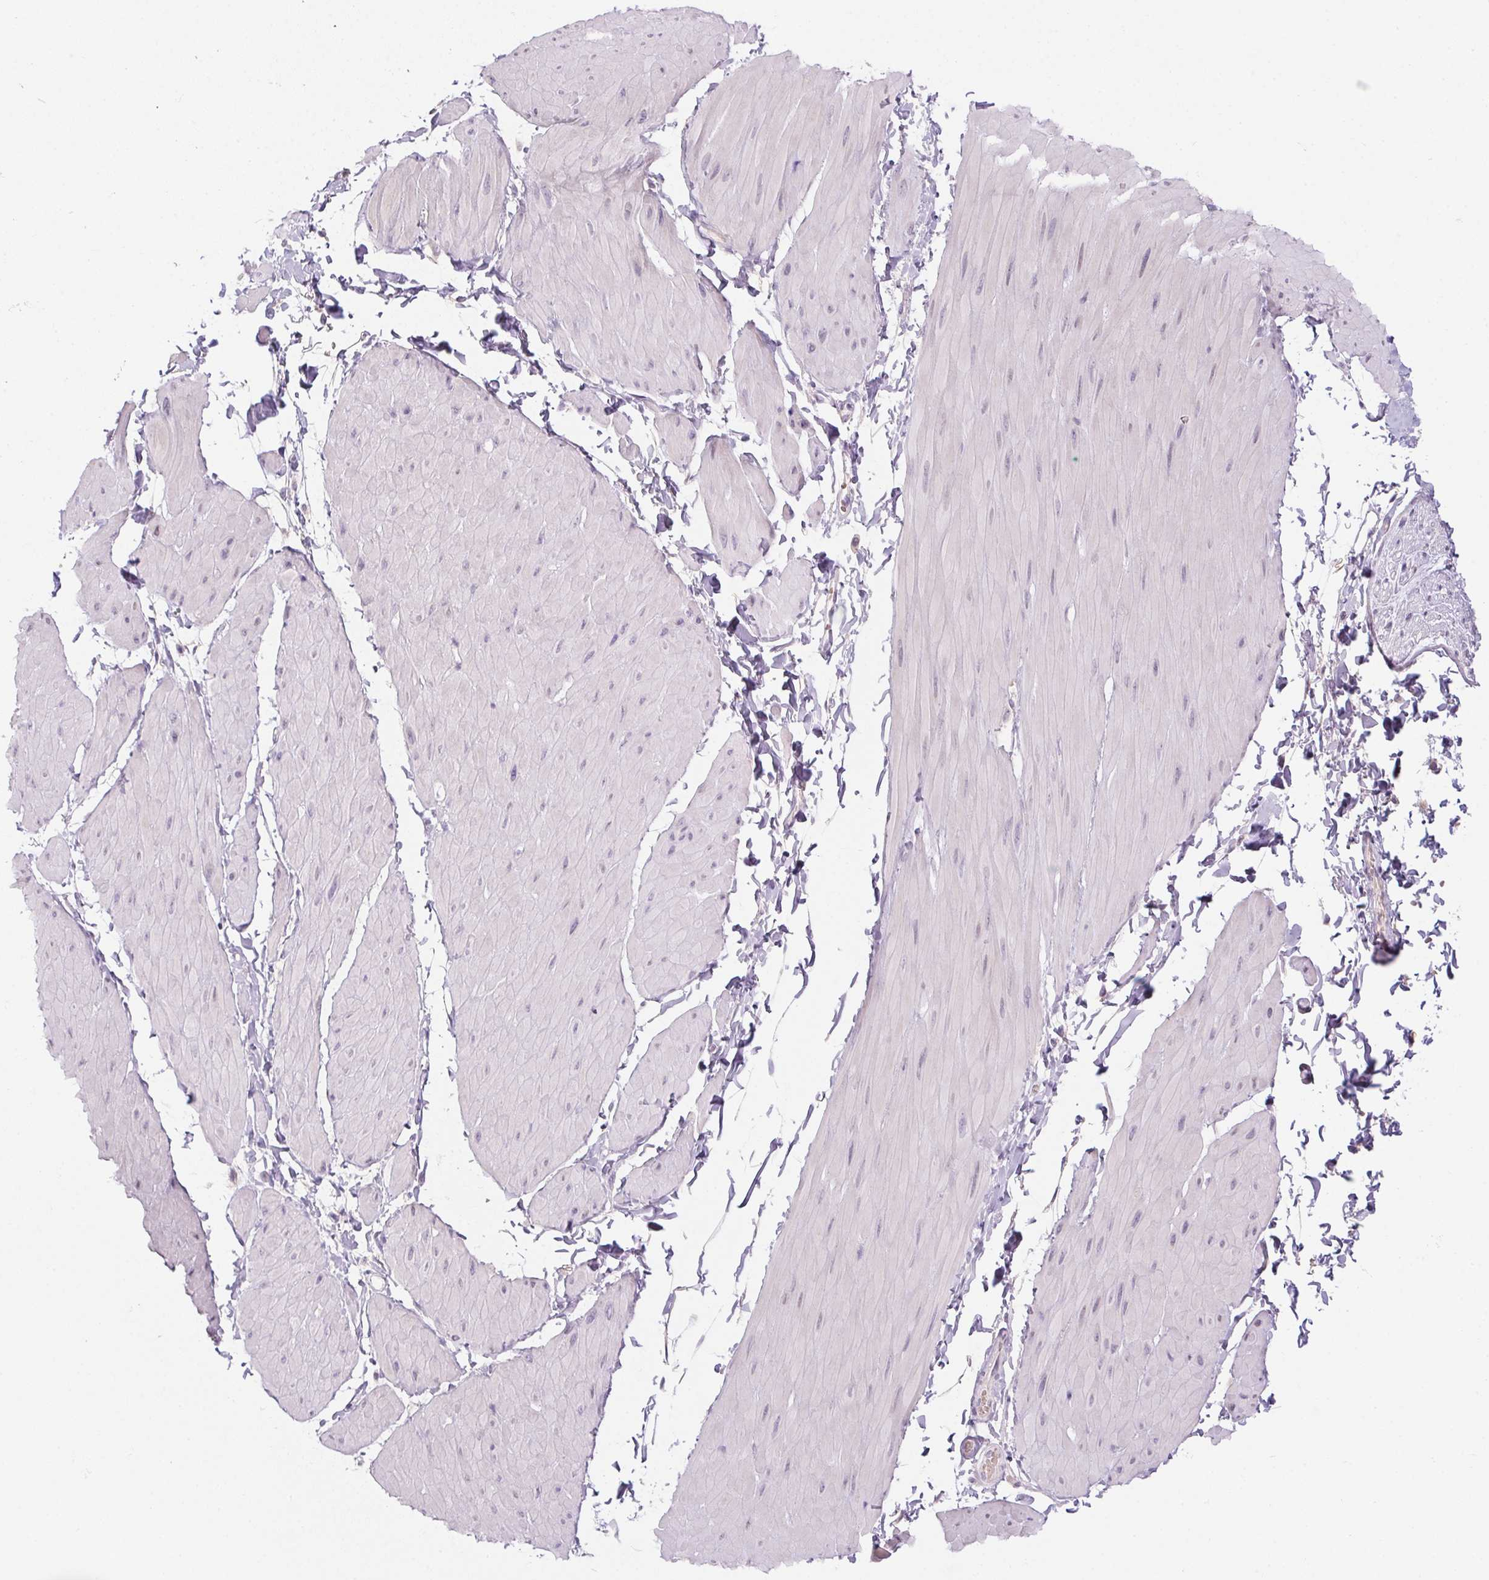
{"staining": {"intensity": "negative", "quantity": "none", "location": "none"}, "tissue": "adipose tissue", "cell_type": "Adipocytes", "image_type": "normal", "snomed": [{"axis": "morphology", "description": "Normal tissue, NOS"}, {"axis": "topography", "description": "Smooth muscle"}, {"axis": "topography", "description": "Peripheral nerve tissue"}], "caption": "The histopathology image reveals no staining of adipocytes in unremarkable adipose tissue. Nuclei are stained in blue.", "gene": "CTCFL", "patient": {"sex": "male", "age": 58}}